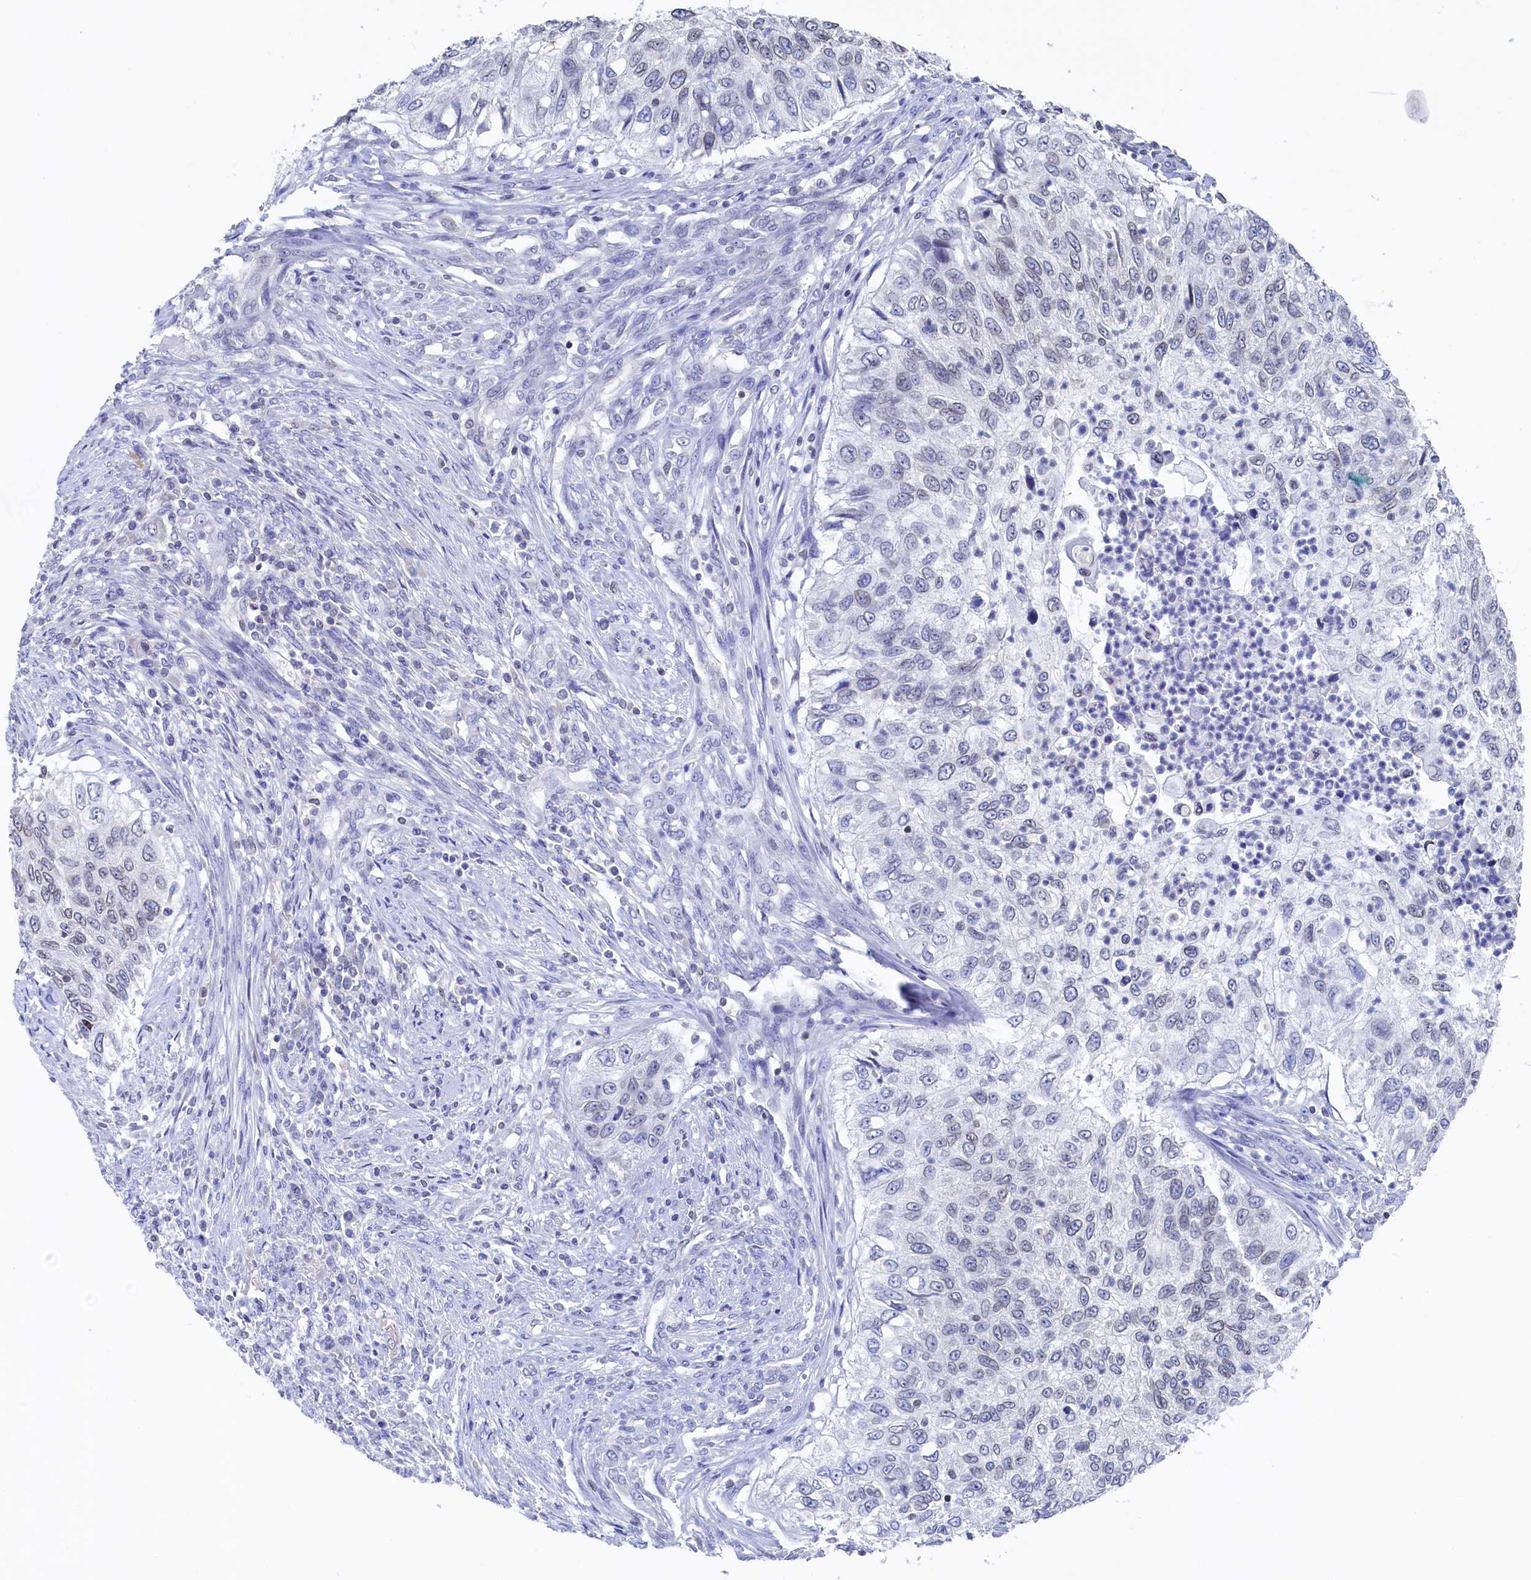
{"staining": {"intensity": "negative", "quantity": "none", "location": "none"}, "tissue": "urothelial cancer", "cell_type": "Tumor cells", "image_type": "cancer", "snomed": [{"axis": "morphology", "description": "Urothelial carcinoma, High grade"}, {"axis": "topography", "description": "Urinary bladder"}], "caption": "Human high-grade urothelial carcinoma stained for a protein using IHC shows no positivity in tumor cells.", "gene": "C11orf54", "patient": {"sex": "female", "age": 60}}